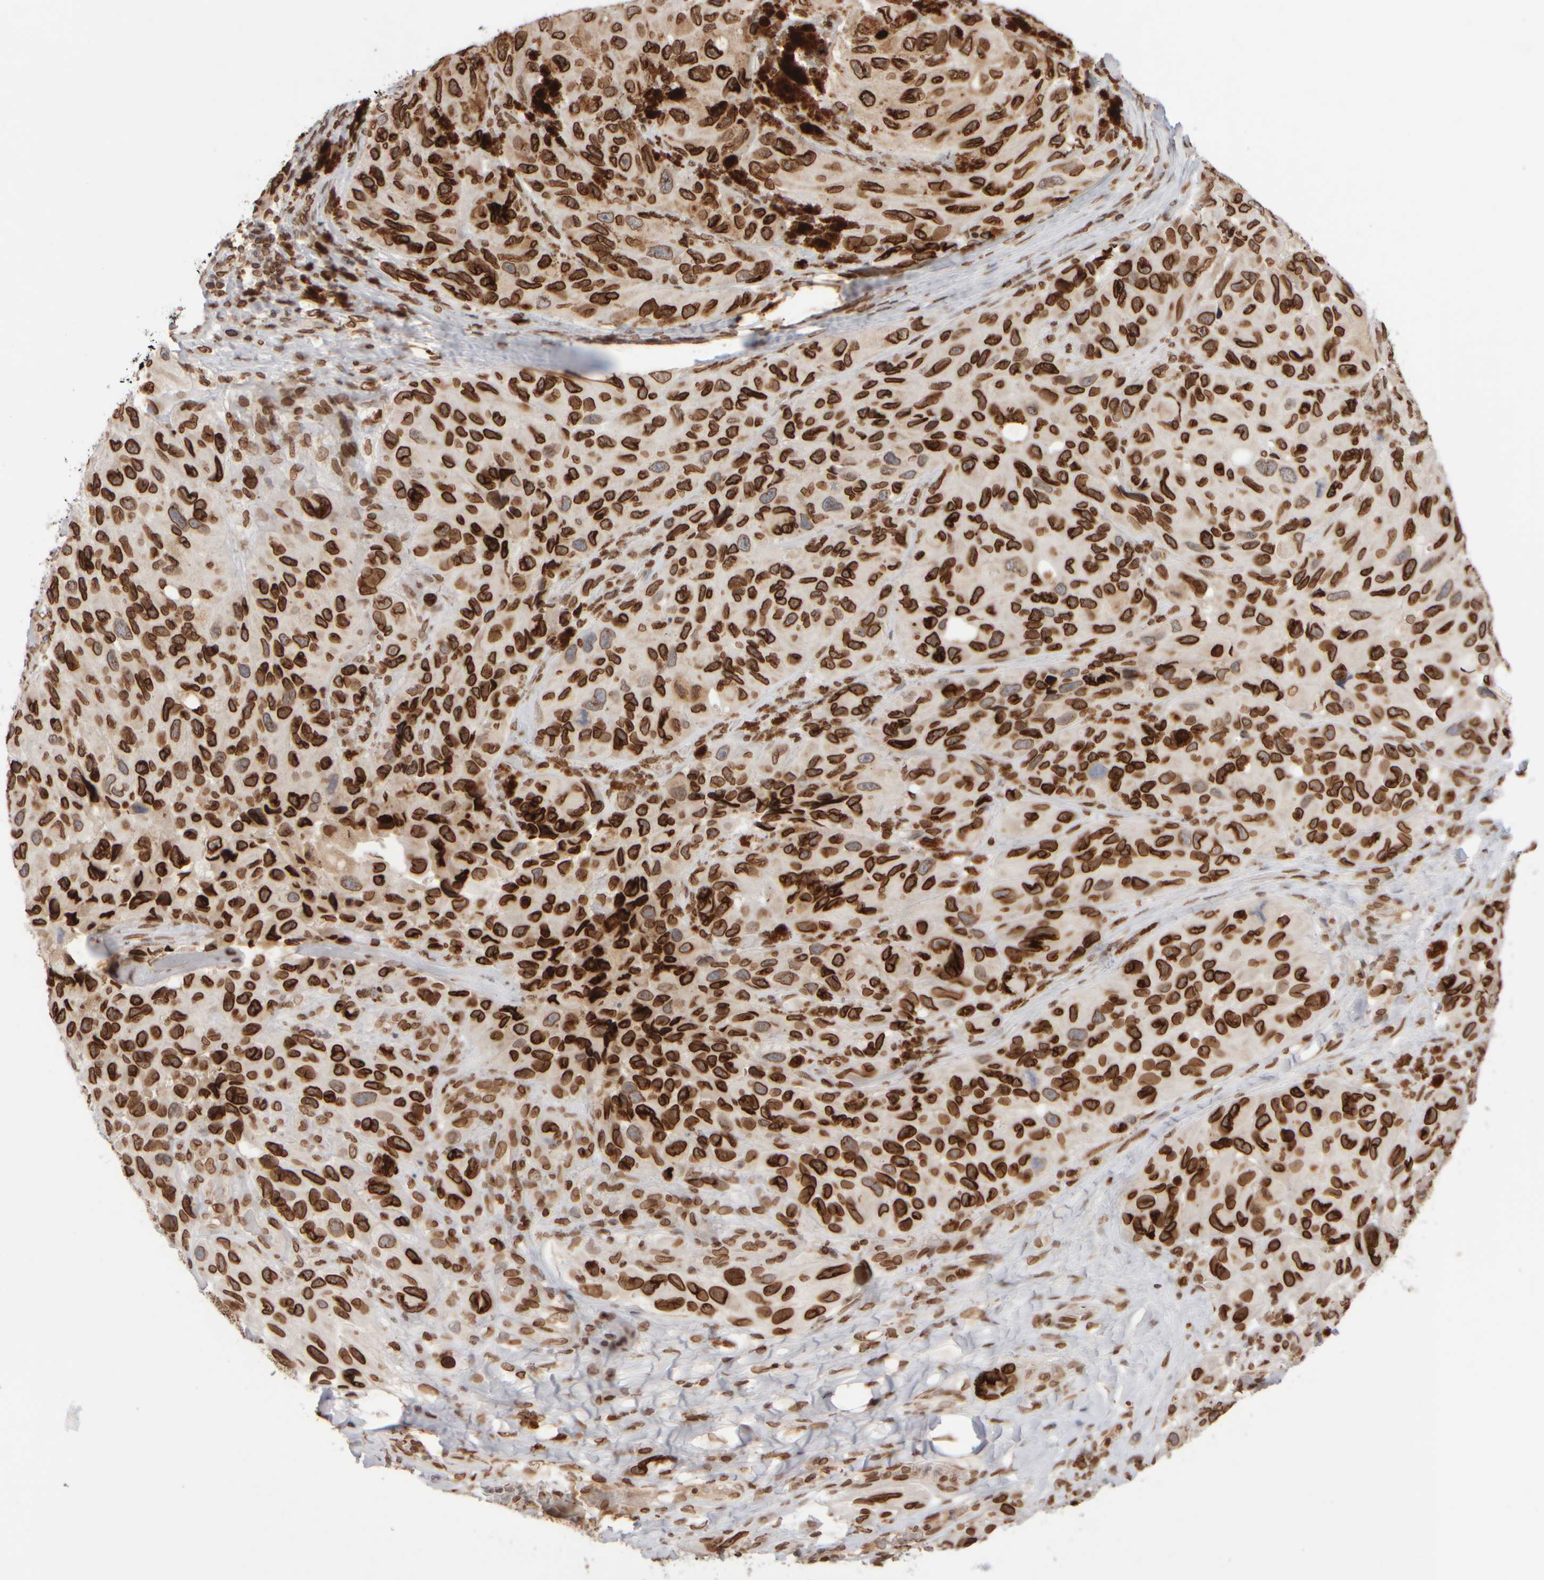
{"staining": {"intensity": "strong", "quantity": ">75%", "location": "cytoplasmic/membranous,nuclear"}, "tissue": "melanoma", "cell_type": "Tumor cells", "image_type": "cancer", "snomed": [{"axis": "morphology", "description": "Malignant melanoma, NOS"}, {"axis": "topography", "description": "Skin"}], "caption": "Immunohistochemistry of human malignant melanoma shows high levels of strong cytoplasmic/membranous and nuclear positivity in about >75% of tumor cells.", "gene": "ZC3HC1", "patient": {"sex": "female", "age": 73}}